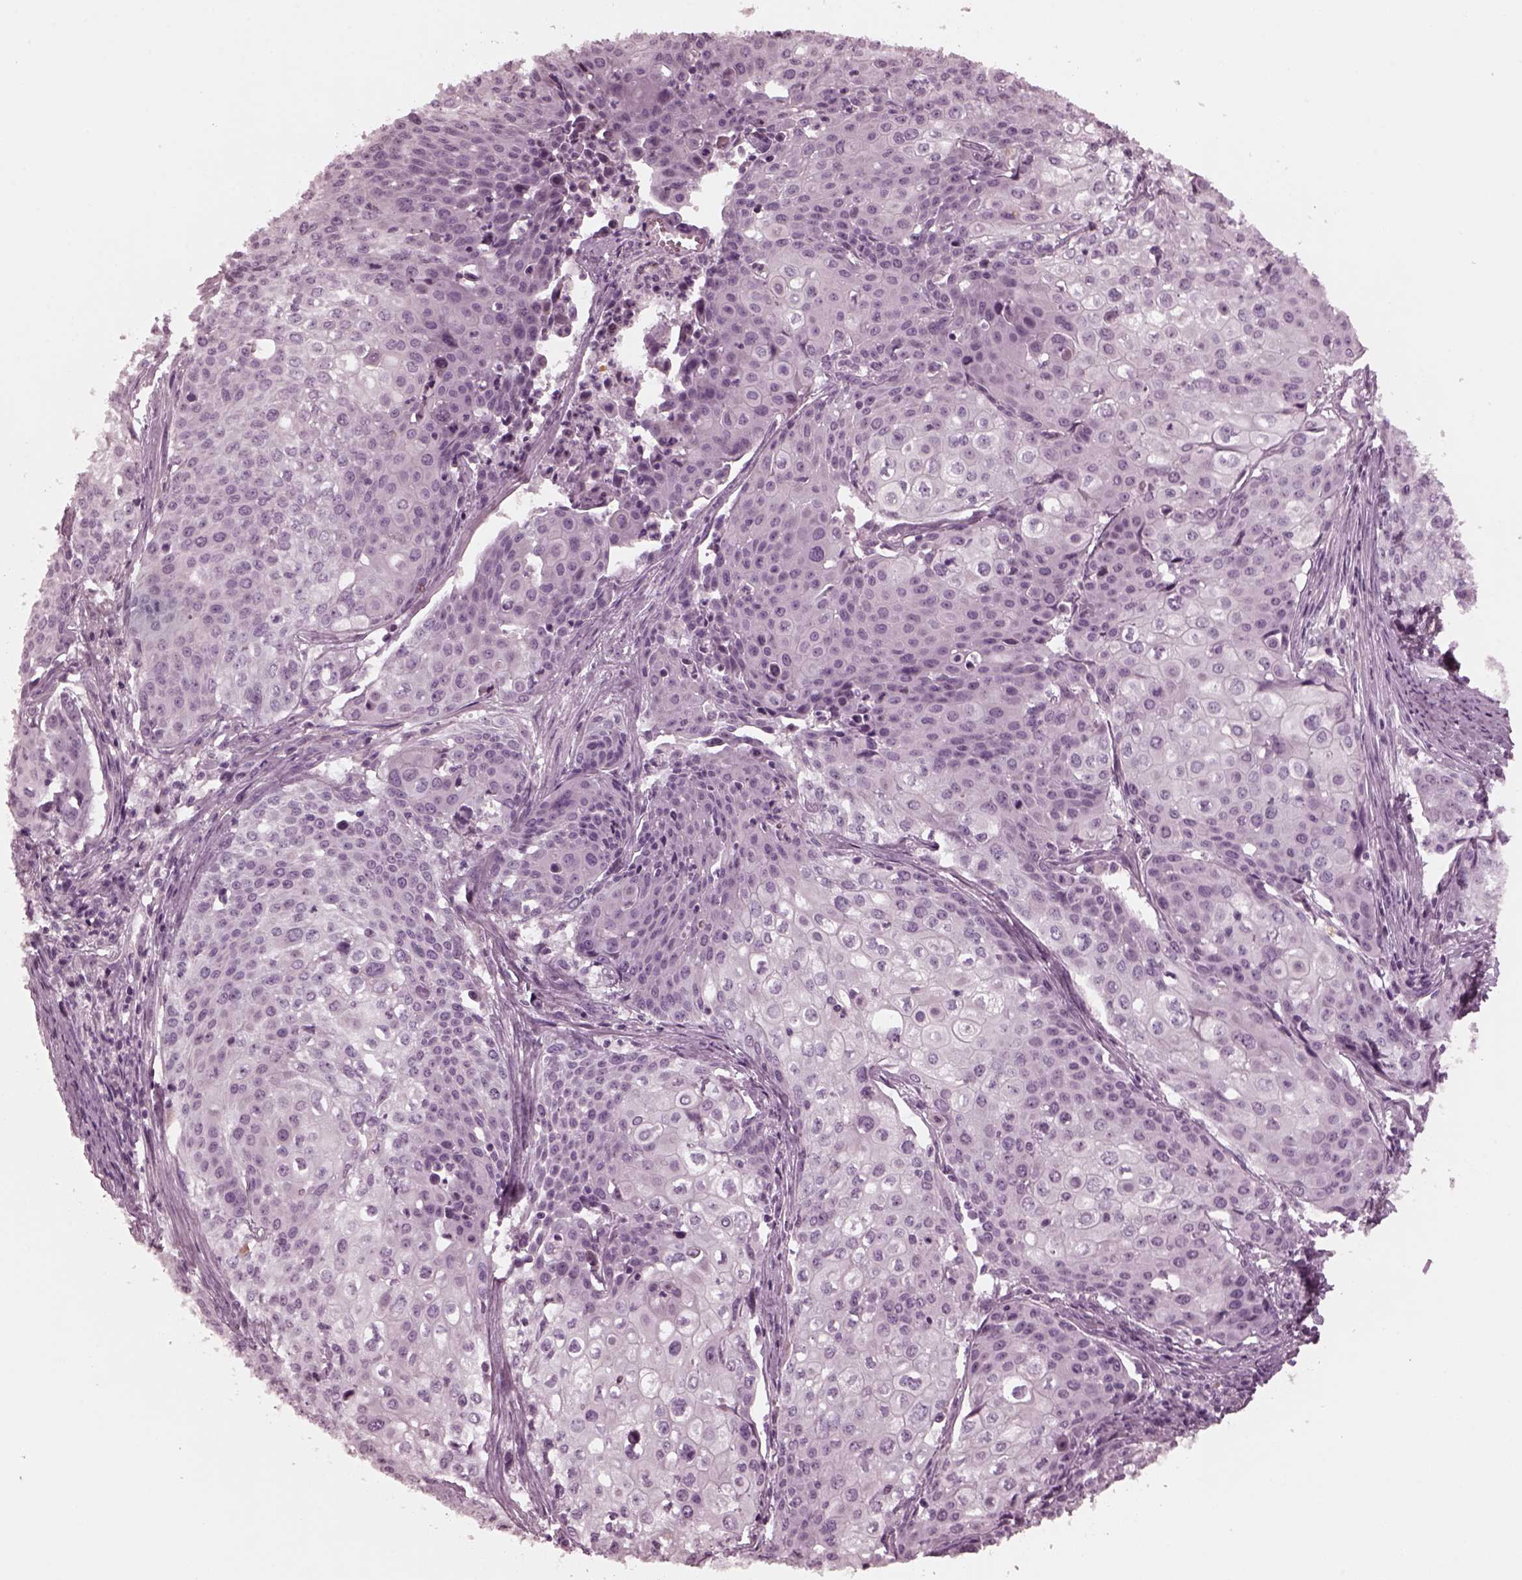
{"staining": {"intensity": "negative", "quantity": "none", "location": "none"}, "tissue": "cervical cancer", "cell_type": "Tumor cells", "image_type": "cancer", "snomed": [{"axis": "morphology", "description": "Squamous cell carcinoma, NOS"}, {"axis": "topography", "description": "Cervix"}], "caption": "Immunohistochemical staining of cervical squamous cell carcinoma demonstrates no significant positivity in tumor cells.", "gene": "KIF6", "patient": {"sex": "female", "age": 39}}